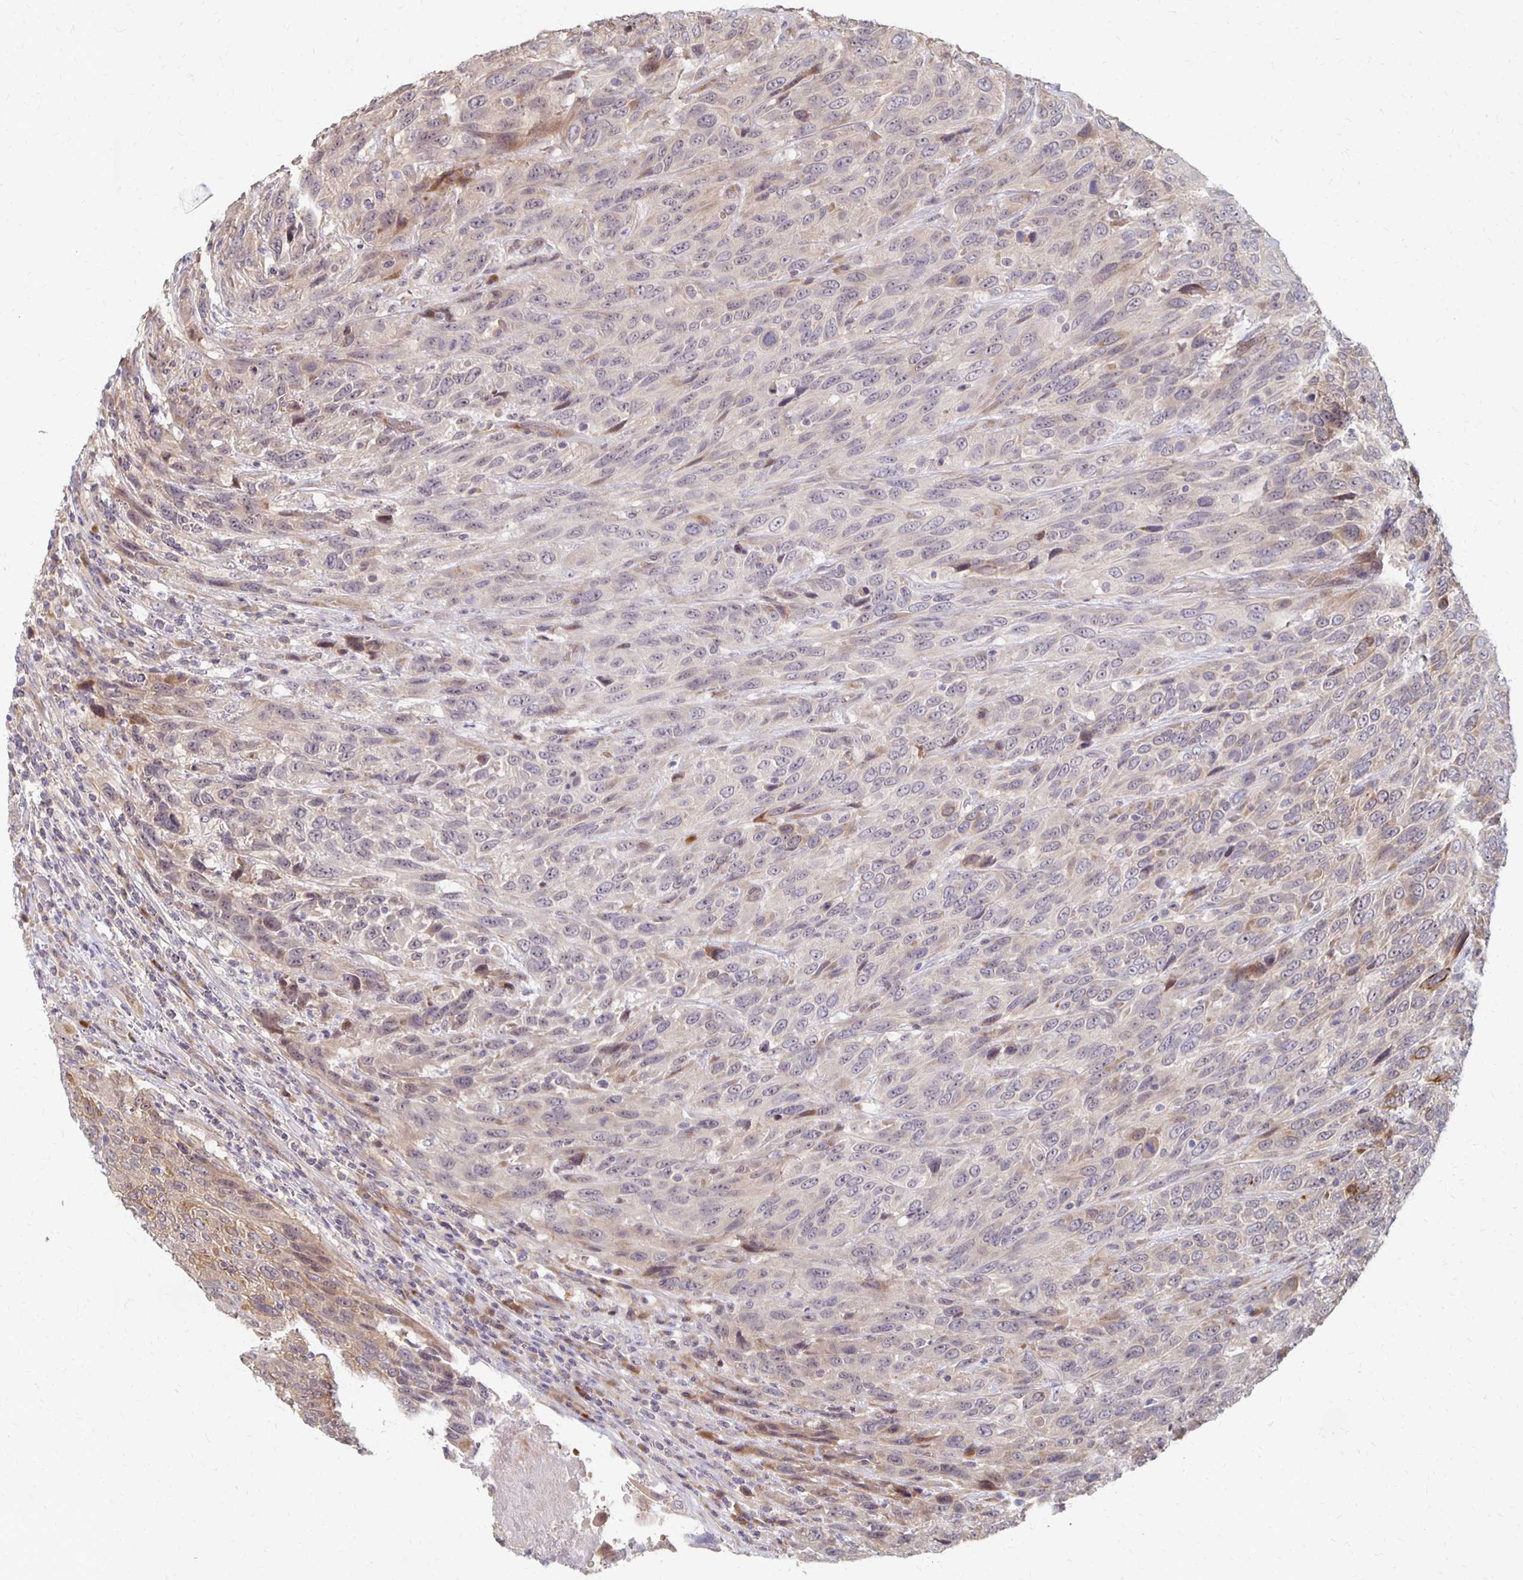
{"staining": {"intensity": "weak", "quantity": "<25%", "location": "nuclear"}, "tissue": "urothelial cancer", "cell_type": "Tumor cells", "image_type": "cancer", "snomed": [{"axis": "morphology", "description": "Urothelial carcinoma, High grade"}, {"axis": "topography", "description": "Urinary bladder"}], "caption": "Human urothelial cancer stained for a protein using immunohistochemistry (IHC) reveals no staining in tumor cells.", "gene": "PRKCB", "patient": {"sex": "female", "age": 70}}